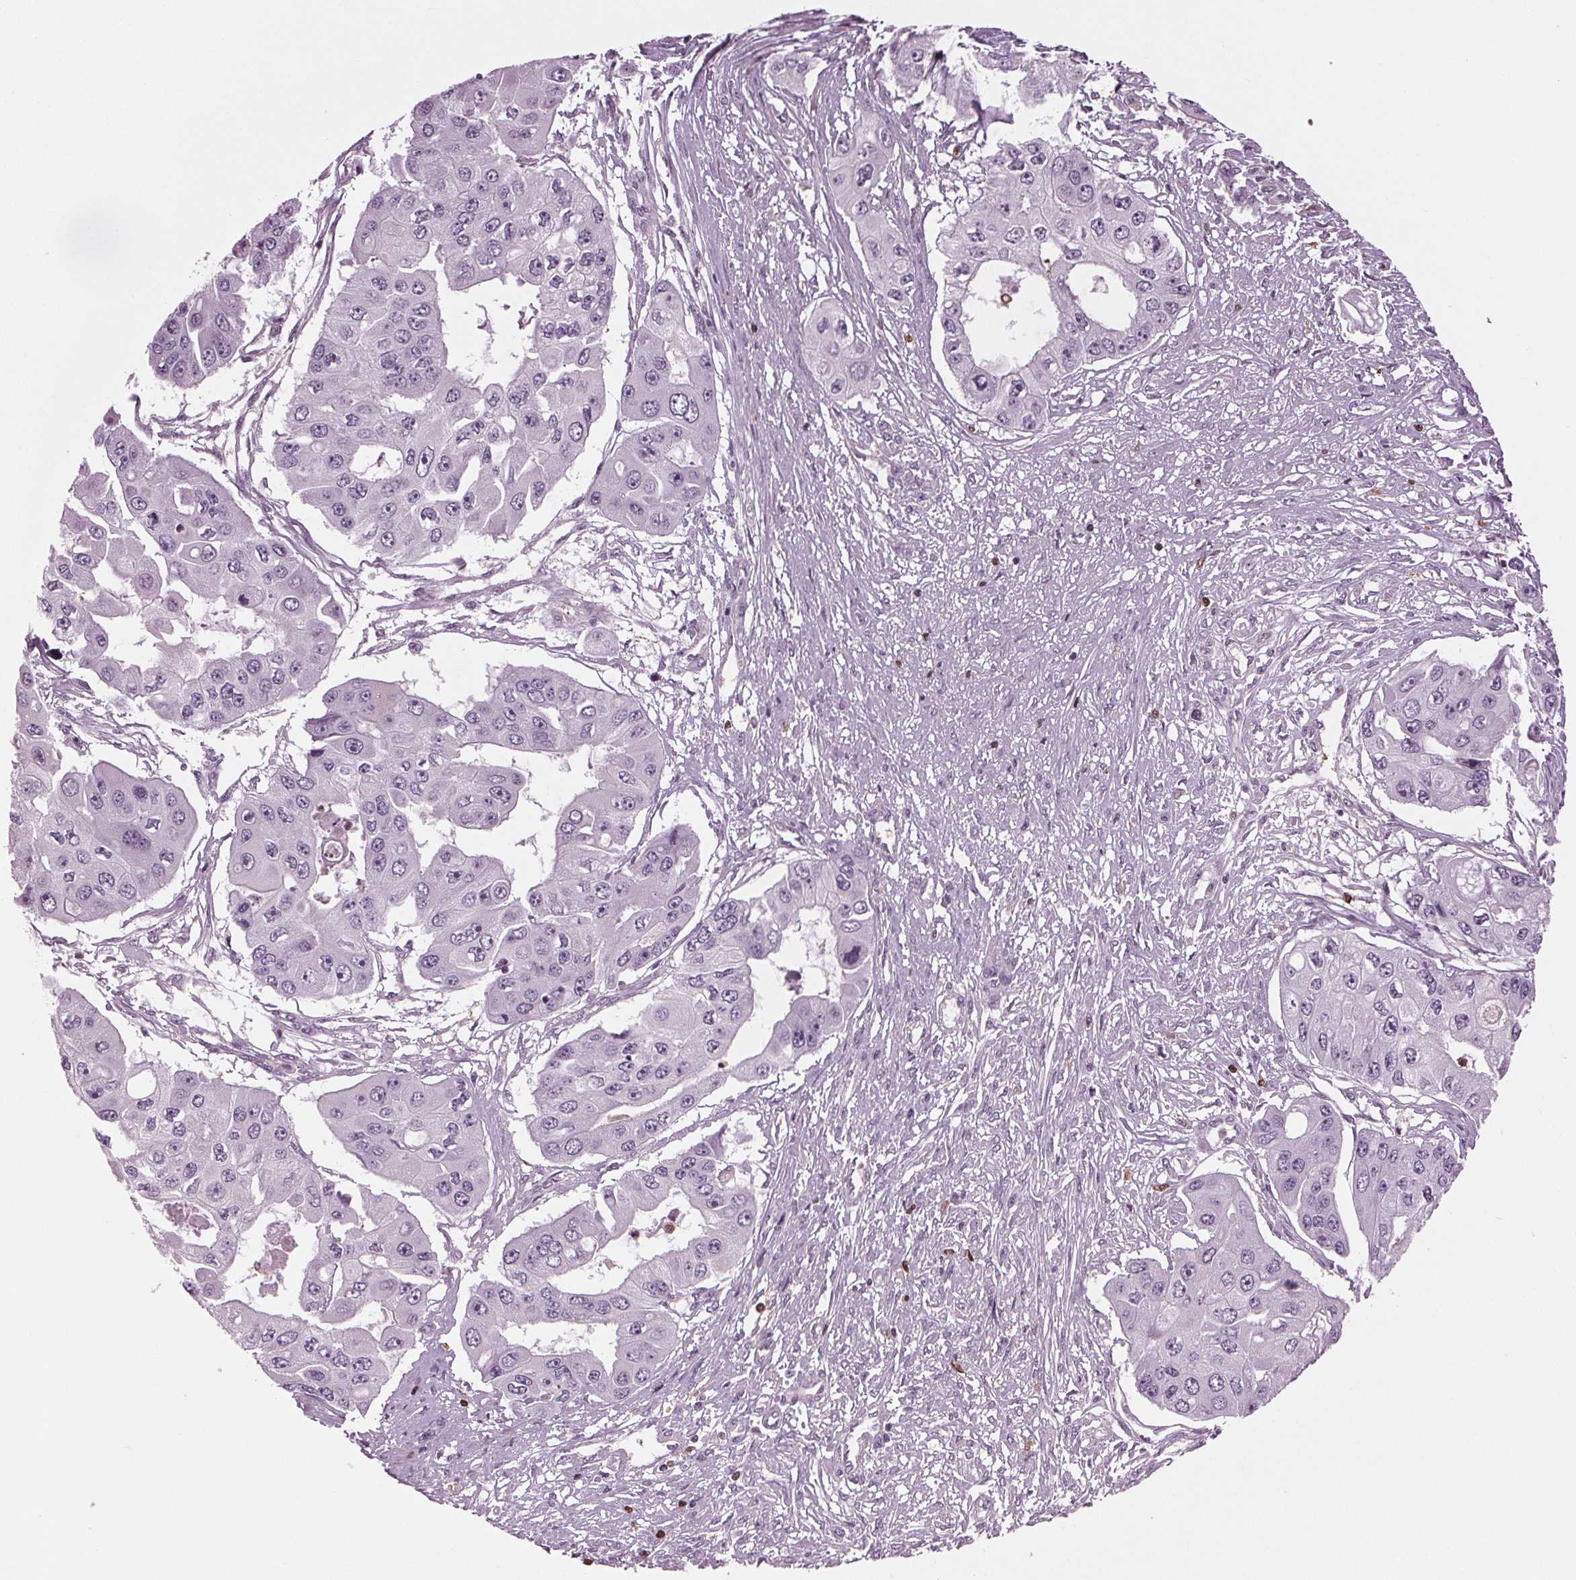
{"staining": {"intensity": "negative", "quantity": "none", "location": "none"}, "tissue": "ovarian cancer", "cell_type": "Tumor cells", "image_type": "cancer", "snomed": [{"axis": "morphology", "description": "Cystadenocarcinoma, serous, NOS"}, {"axis": "topography", "description": "Ovary"}], "caption": "Photomicrograph shows no significant protein positivity in tumor cells of ovarian serous cystadenocarcinoma.", "gene": "BTLA", "patient": {"sex": "female", "age": 56}}